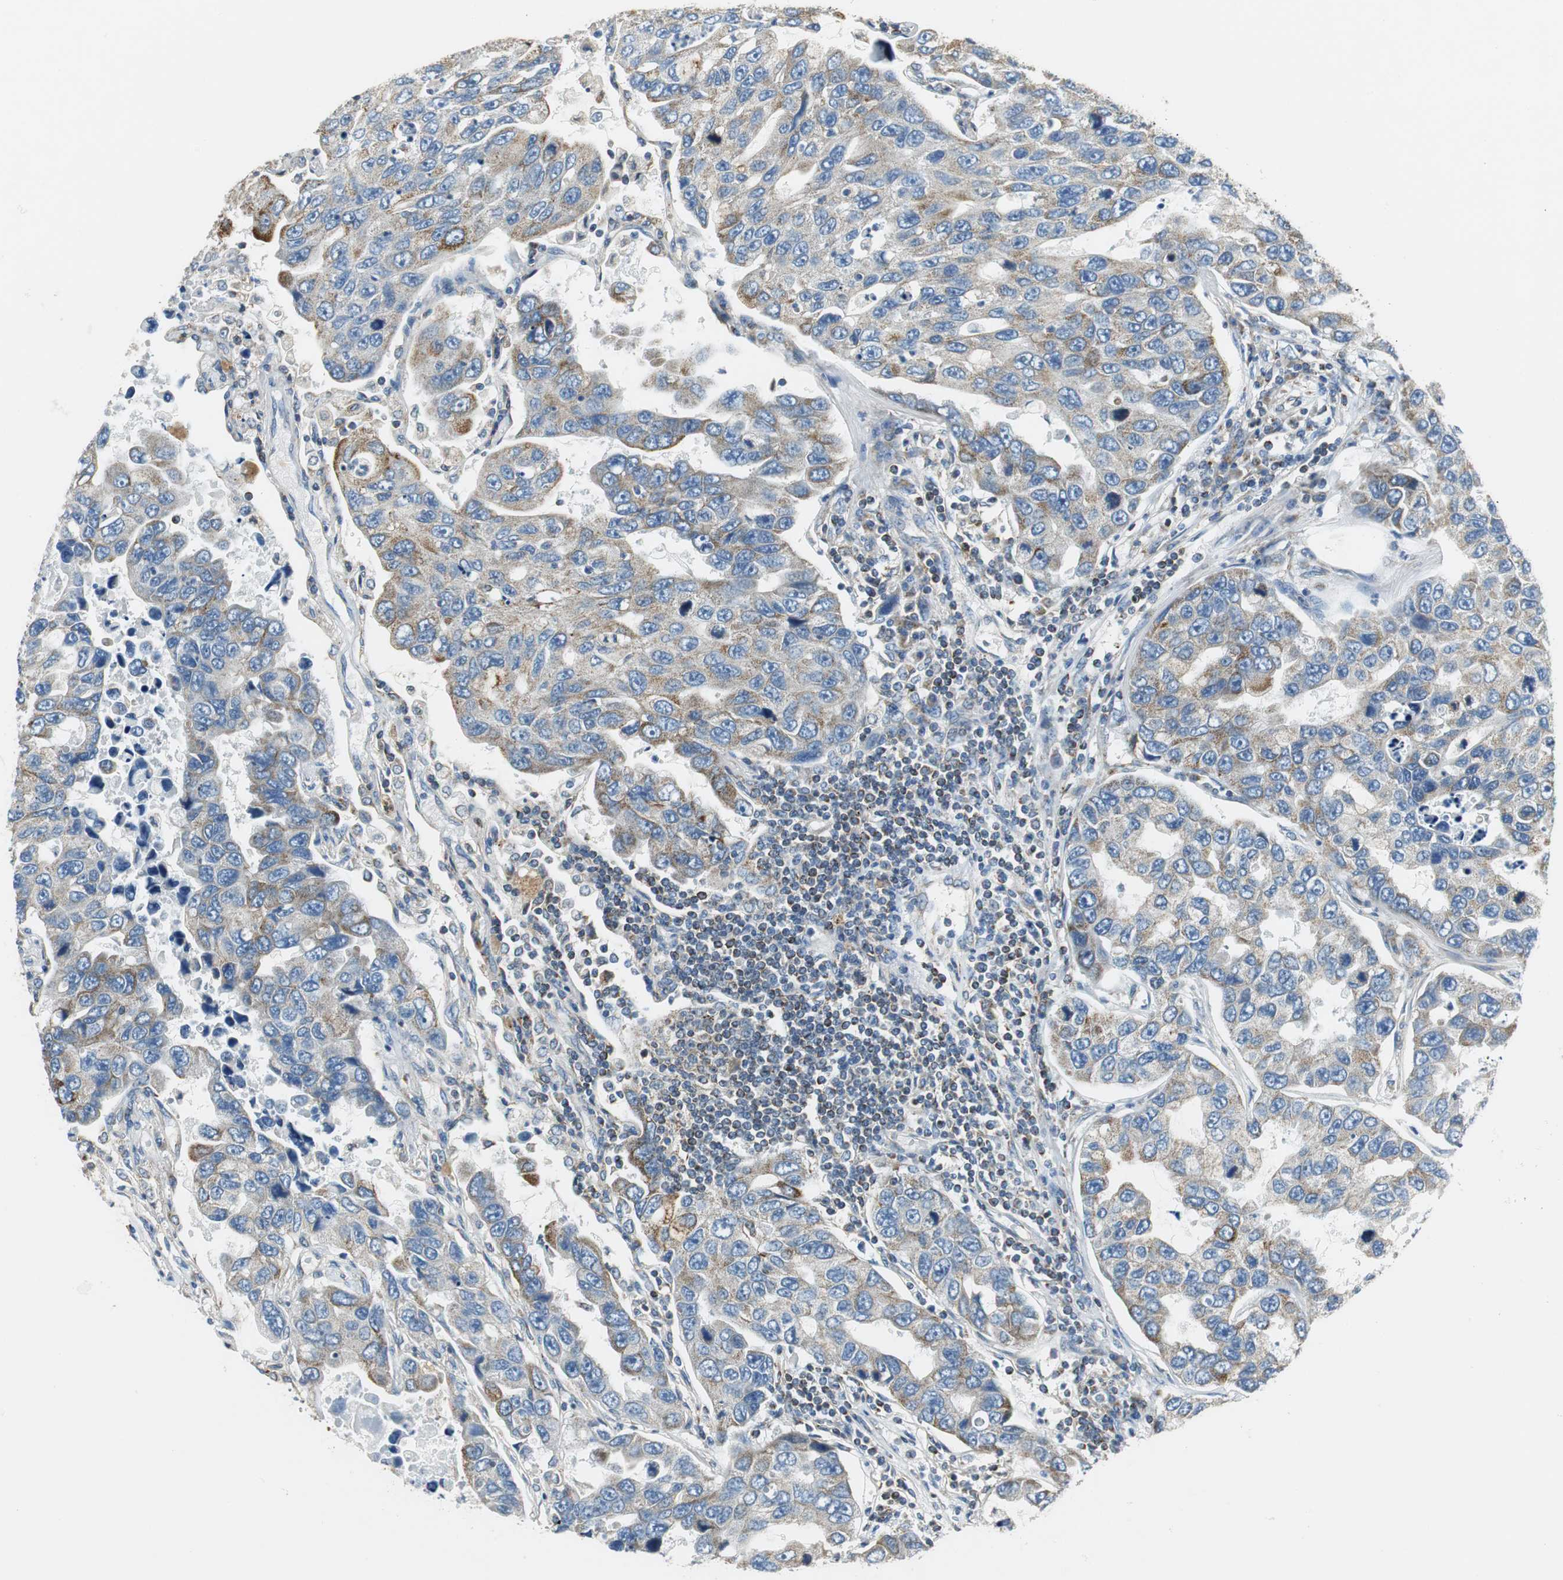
{"staining": {"intensity": "moderate", "quantity": "25%-75%", "location": "cytoplasmic/membranous"}, "tissue": "lung cancer", "cell_type": "Tumor cells", "image_type": "cancer", "snomed": [{"axis": "morphology", "description": "Adenocarcinoma, NOS"}, {"axis": "topography", "description": "Lung"}], "caption": "Lung cancer (adenocarcinoma) stained for a protein exhibits moderate cytoplasmic/membranous positivity in tumor cells.", "gene": "GSTK1", "patient": {"sex": "male", "age": 64}}